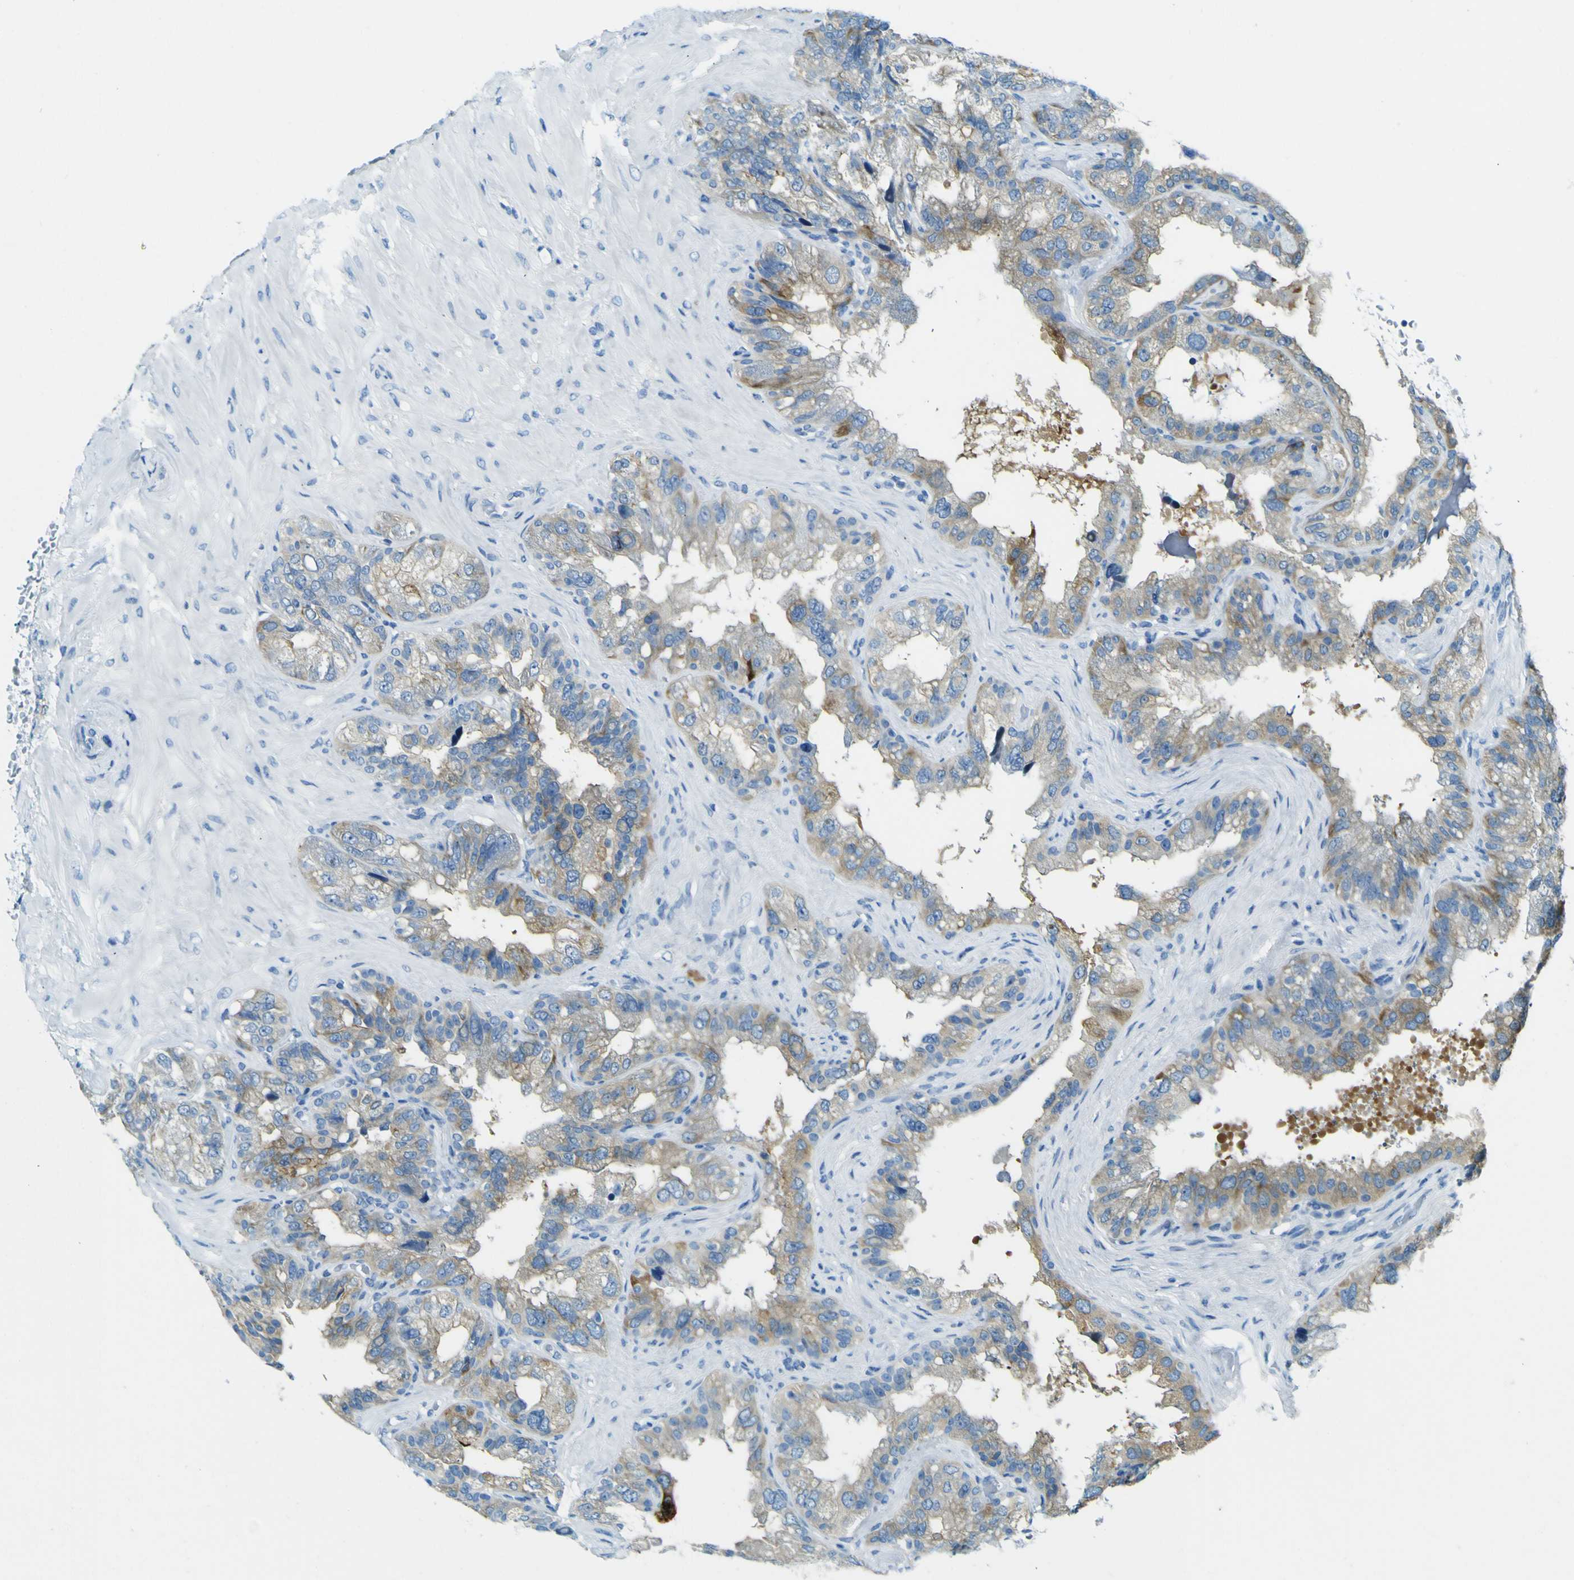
{"staining": {"intensity": "weak", "quantity": "25%-75%", "location": "cytoplasmic/membranous"}, "tissue": "seminal vesicle", "cell_type": "Glandular cells", "image_type": "normal", "snomed": [{"axis": "morphology", "description": "Normal tissue, NOS"}, {"axis": "topography", "description": "Seminal veicle"}], "caption": "Glandular cells show weak cytoplasmic/membranous positivity in approximately 25%-75% of cells in benign seminal vesicle.", "gene": "SORCS1", "patient": {"sex": "male", "age": 68}}